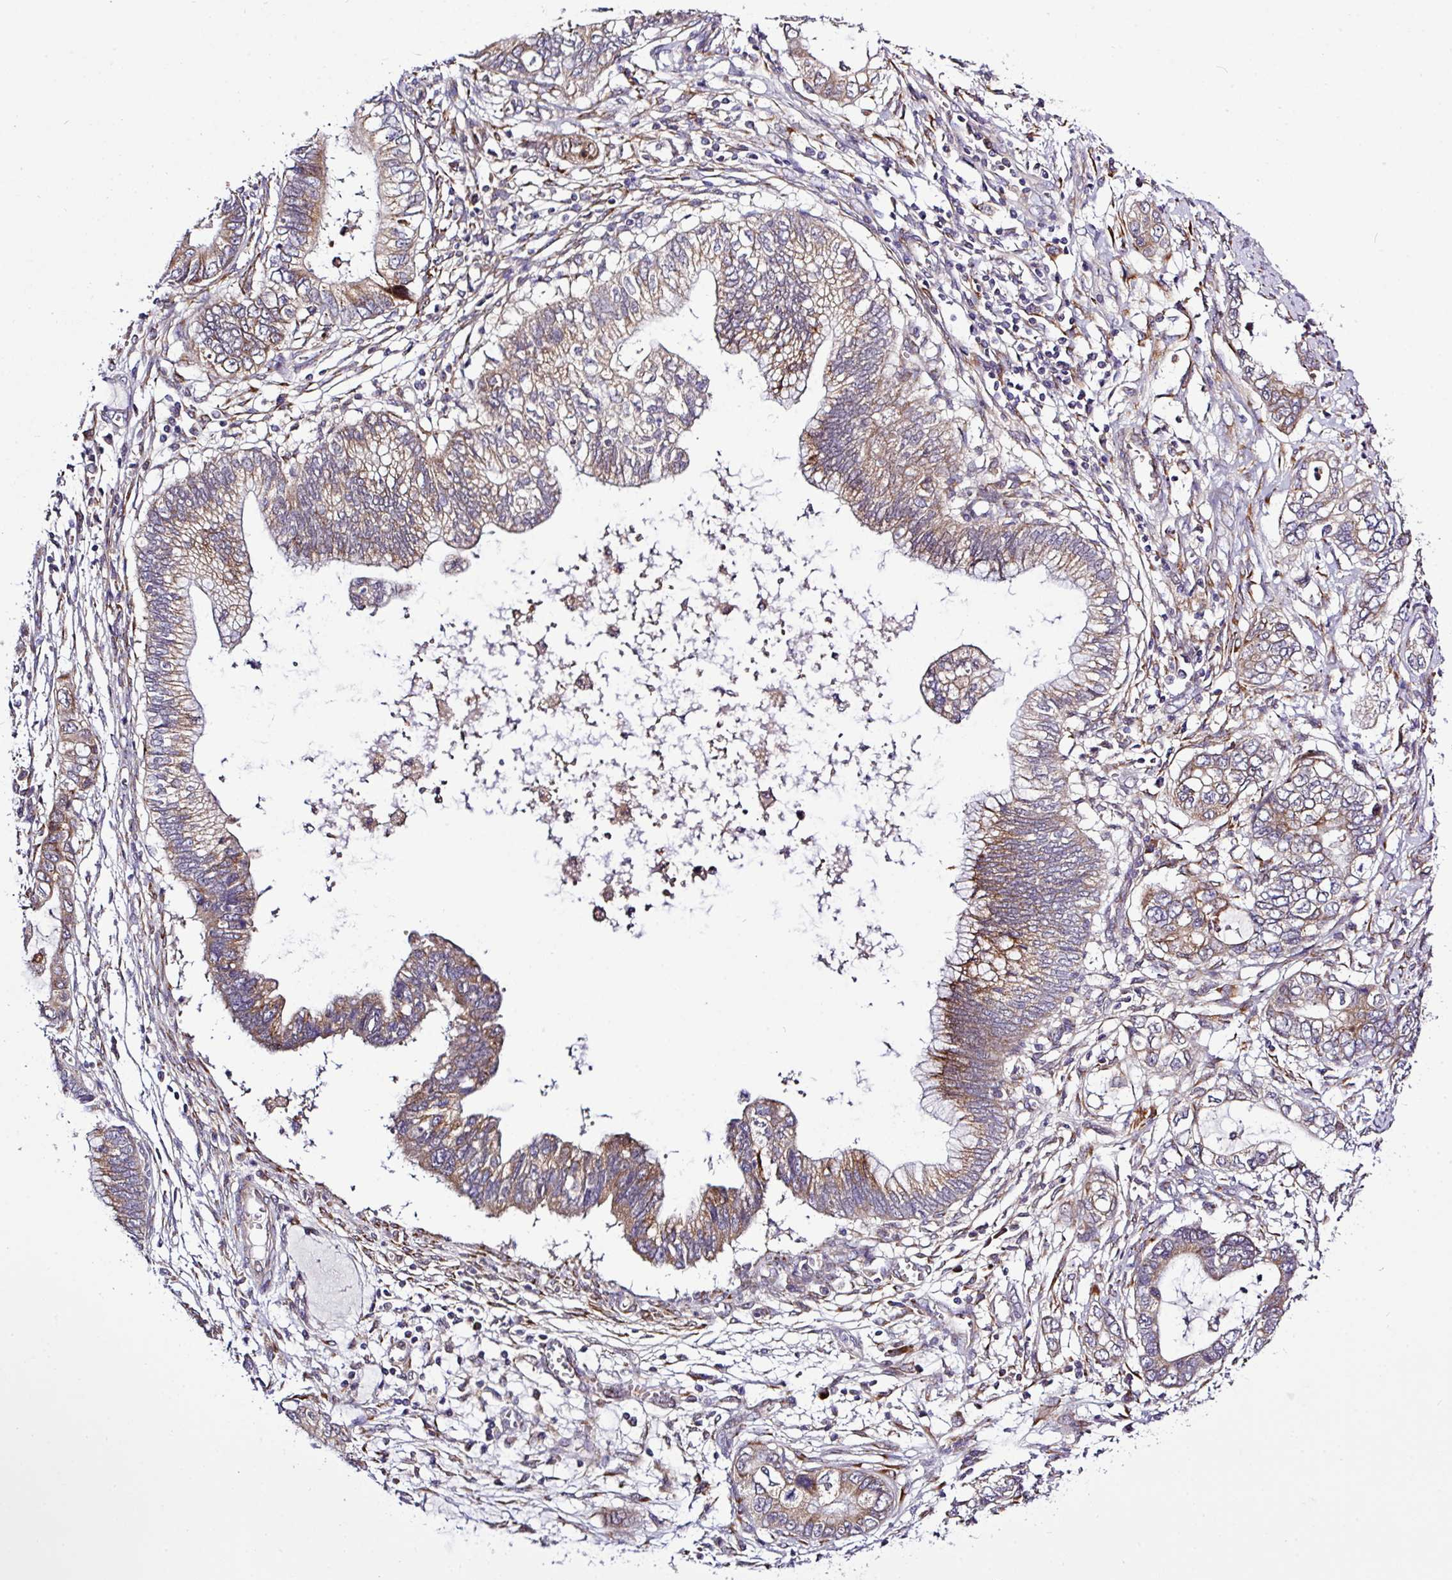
{"staining": {"intensity": "moderate", "quantity": ">75%", "location": "cytoplasmic/membranous"}, "tissue": "cervical cancer", "cell_type": "Tumor cells", "image_type": "cancer", "snomed": [{"axis": "morphology", "description": "Adenocarcinoma, NOS"}, {"axis": "topography", "description": "Cervix"}], "caption": "This histopathology image displays IHC staining of adenocarcinoma (cervical), with medium moderate cytoplasmic/membranous expression in approximately >75% of tumor cells.", "gene": "TM2D2", "patient": {"sex": "female", "age": 44}}